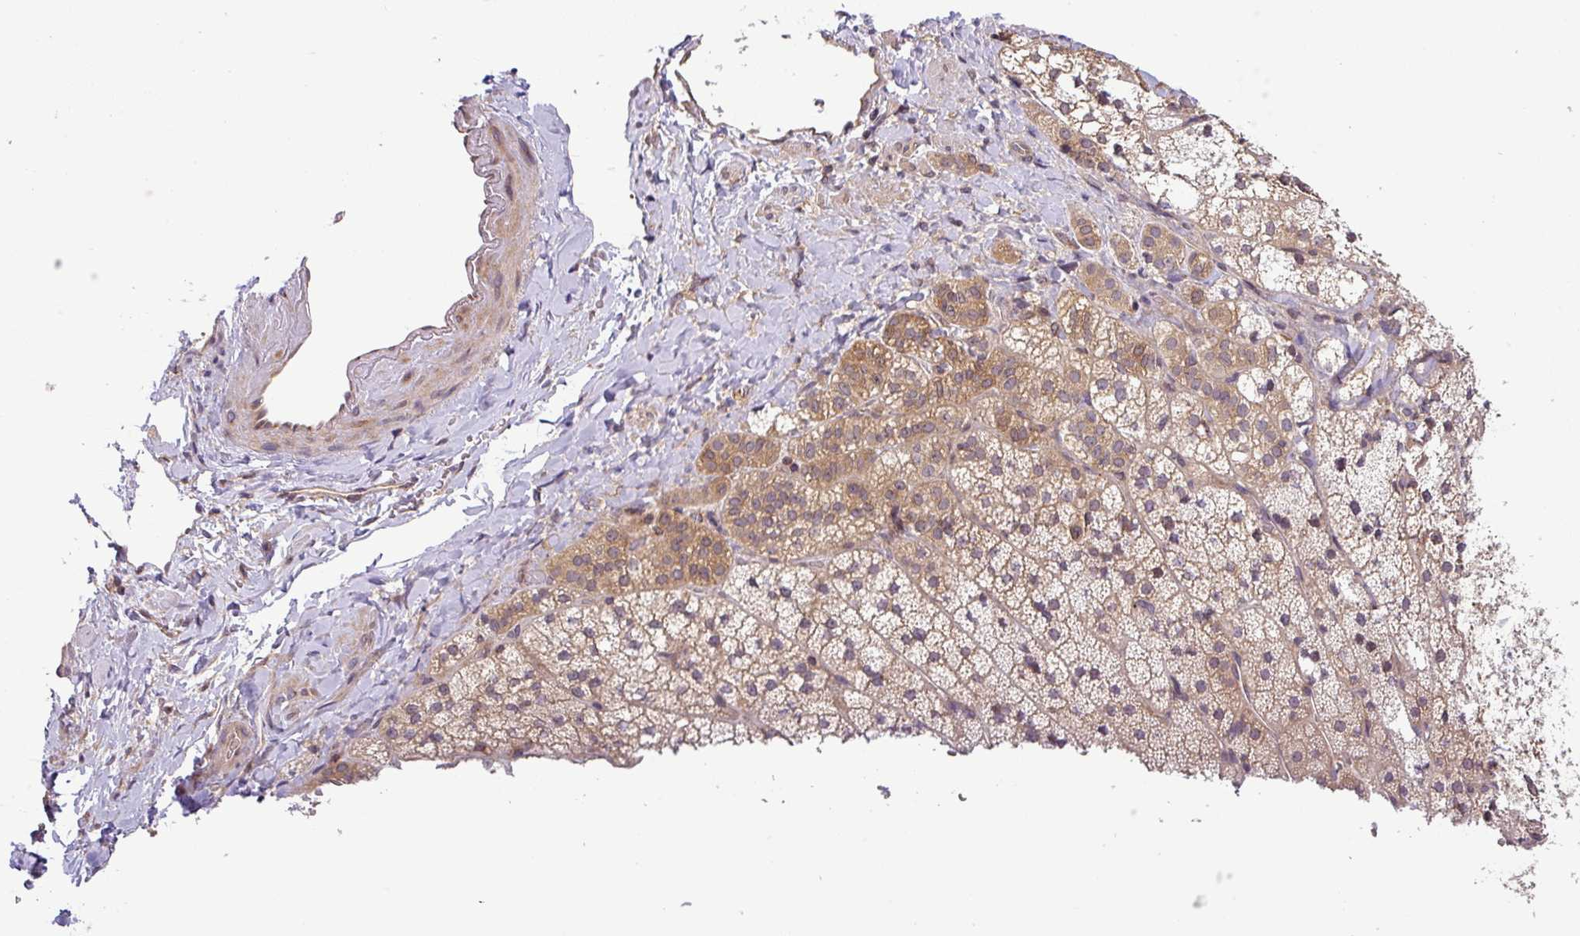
{"staining": {"intensity": "moderate", "quantity": ">75%", "location": "cytoplasmic/membranous"}, "tissue": "adrenal gland", "cell_type": "Glandular cells", "image_type": "normal", "snomed": [{"axis": "morphology", "description": "Normal tissue, NOS"}, {"axis": "topography", "description": "Adrenal gland"}], "caption": "Unremarkable adrenal gland was stained to show a protein in brown. There is medium levels of moderate cytoplasmic/membranous staining in approximately >75% of glandular cells.", "gene": "SHB", "patient": {"sex": "male", "age": 53}}